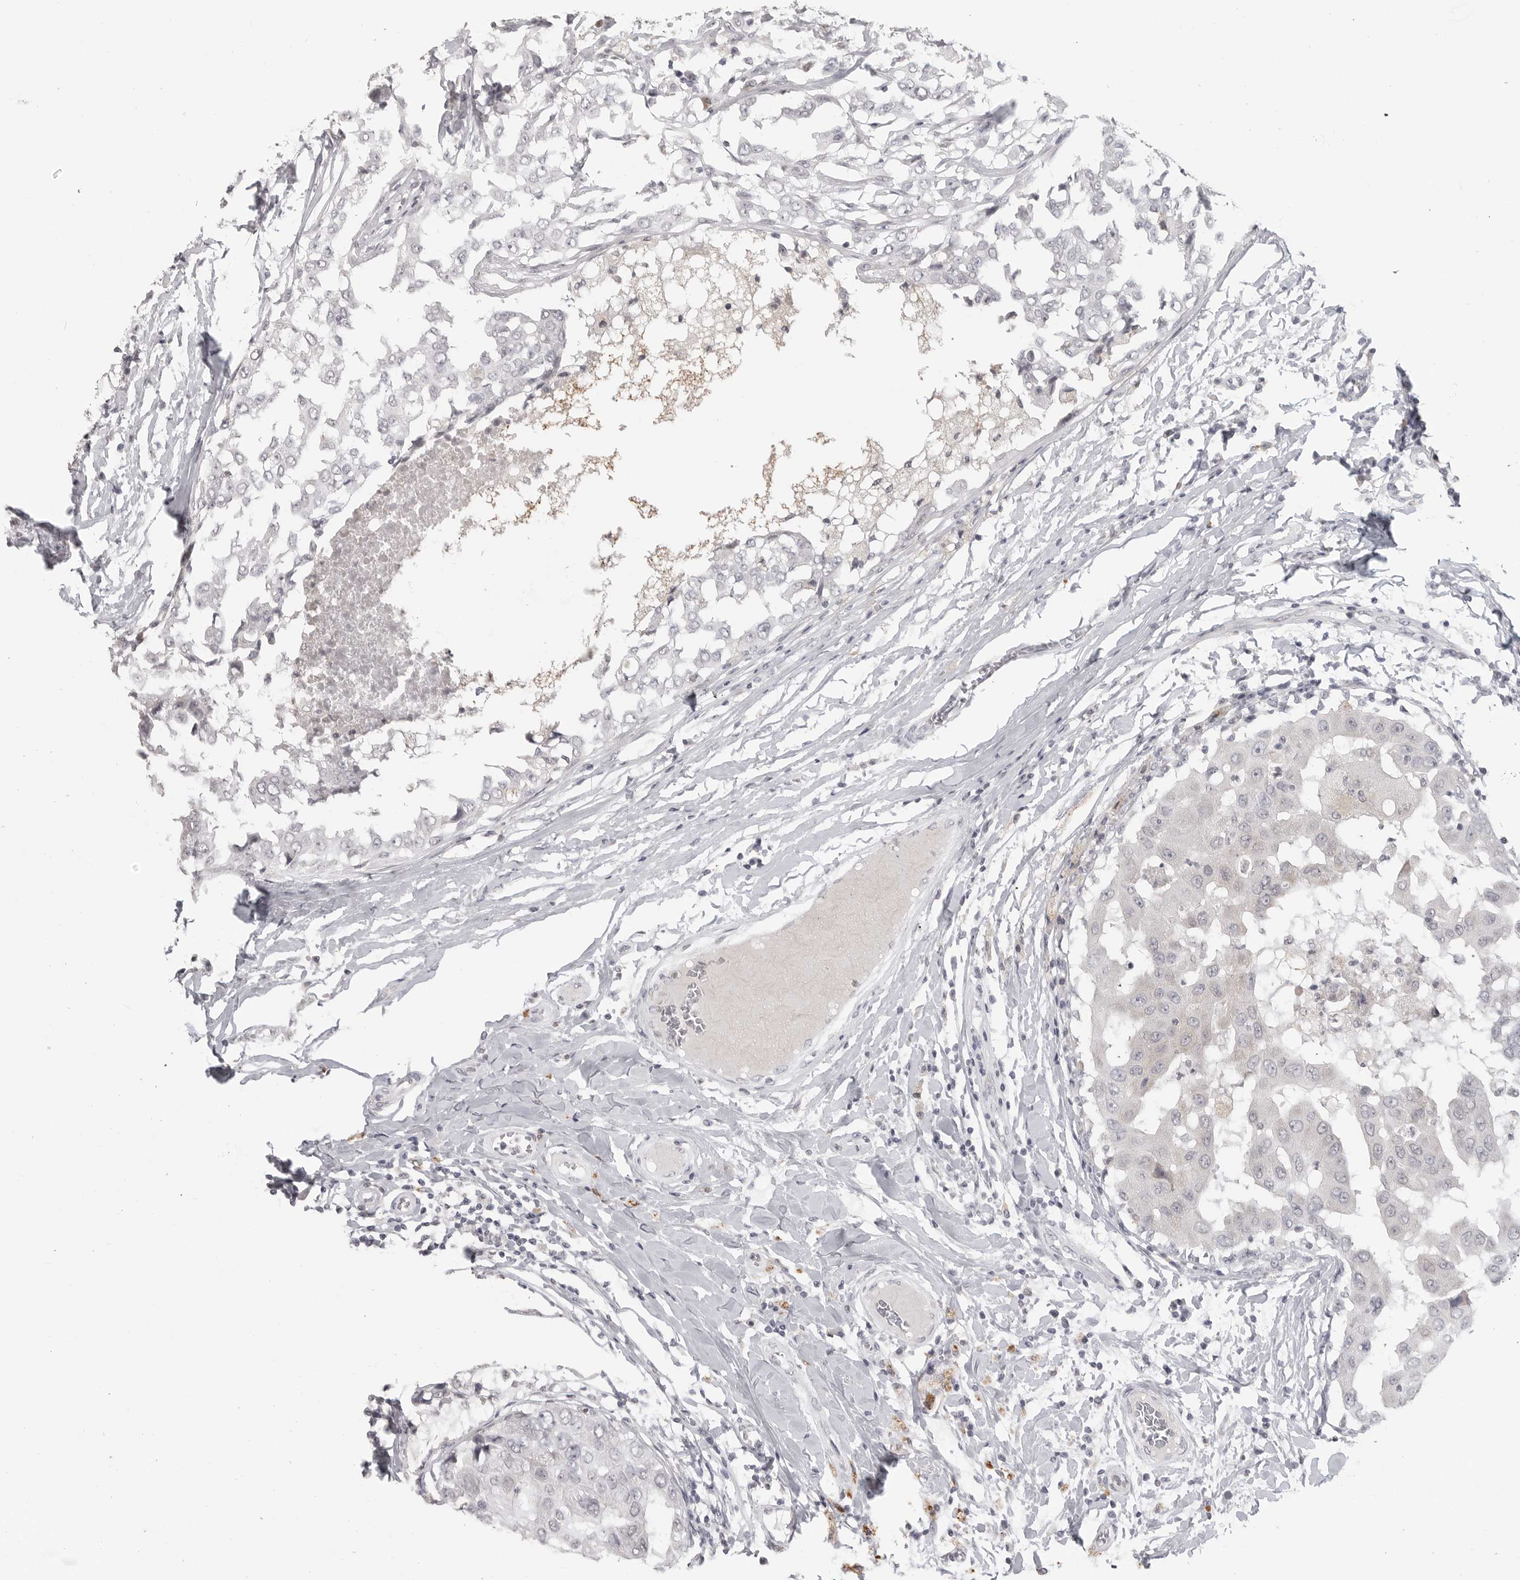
{"staining": {"intensity": "negative", "quantity": "none", "location": "none"}, "tissue": "breast cancer", "cell_type": "Tumor cells", "image_type": "cancer", "snomed": [{"axis": "morphology", "description": "Duct carcinoma"}, {"axis": "topography", "description": "Breast"}], "caption": "DAB (3,3'-diaminobenzidine) immunohistochemical staining of human invasive ductal carcinoma (breast) shows no significant positivity in tumor cells.", "gene": "PRSS1", "patient": {"sex": "female", "age": 27}}